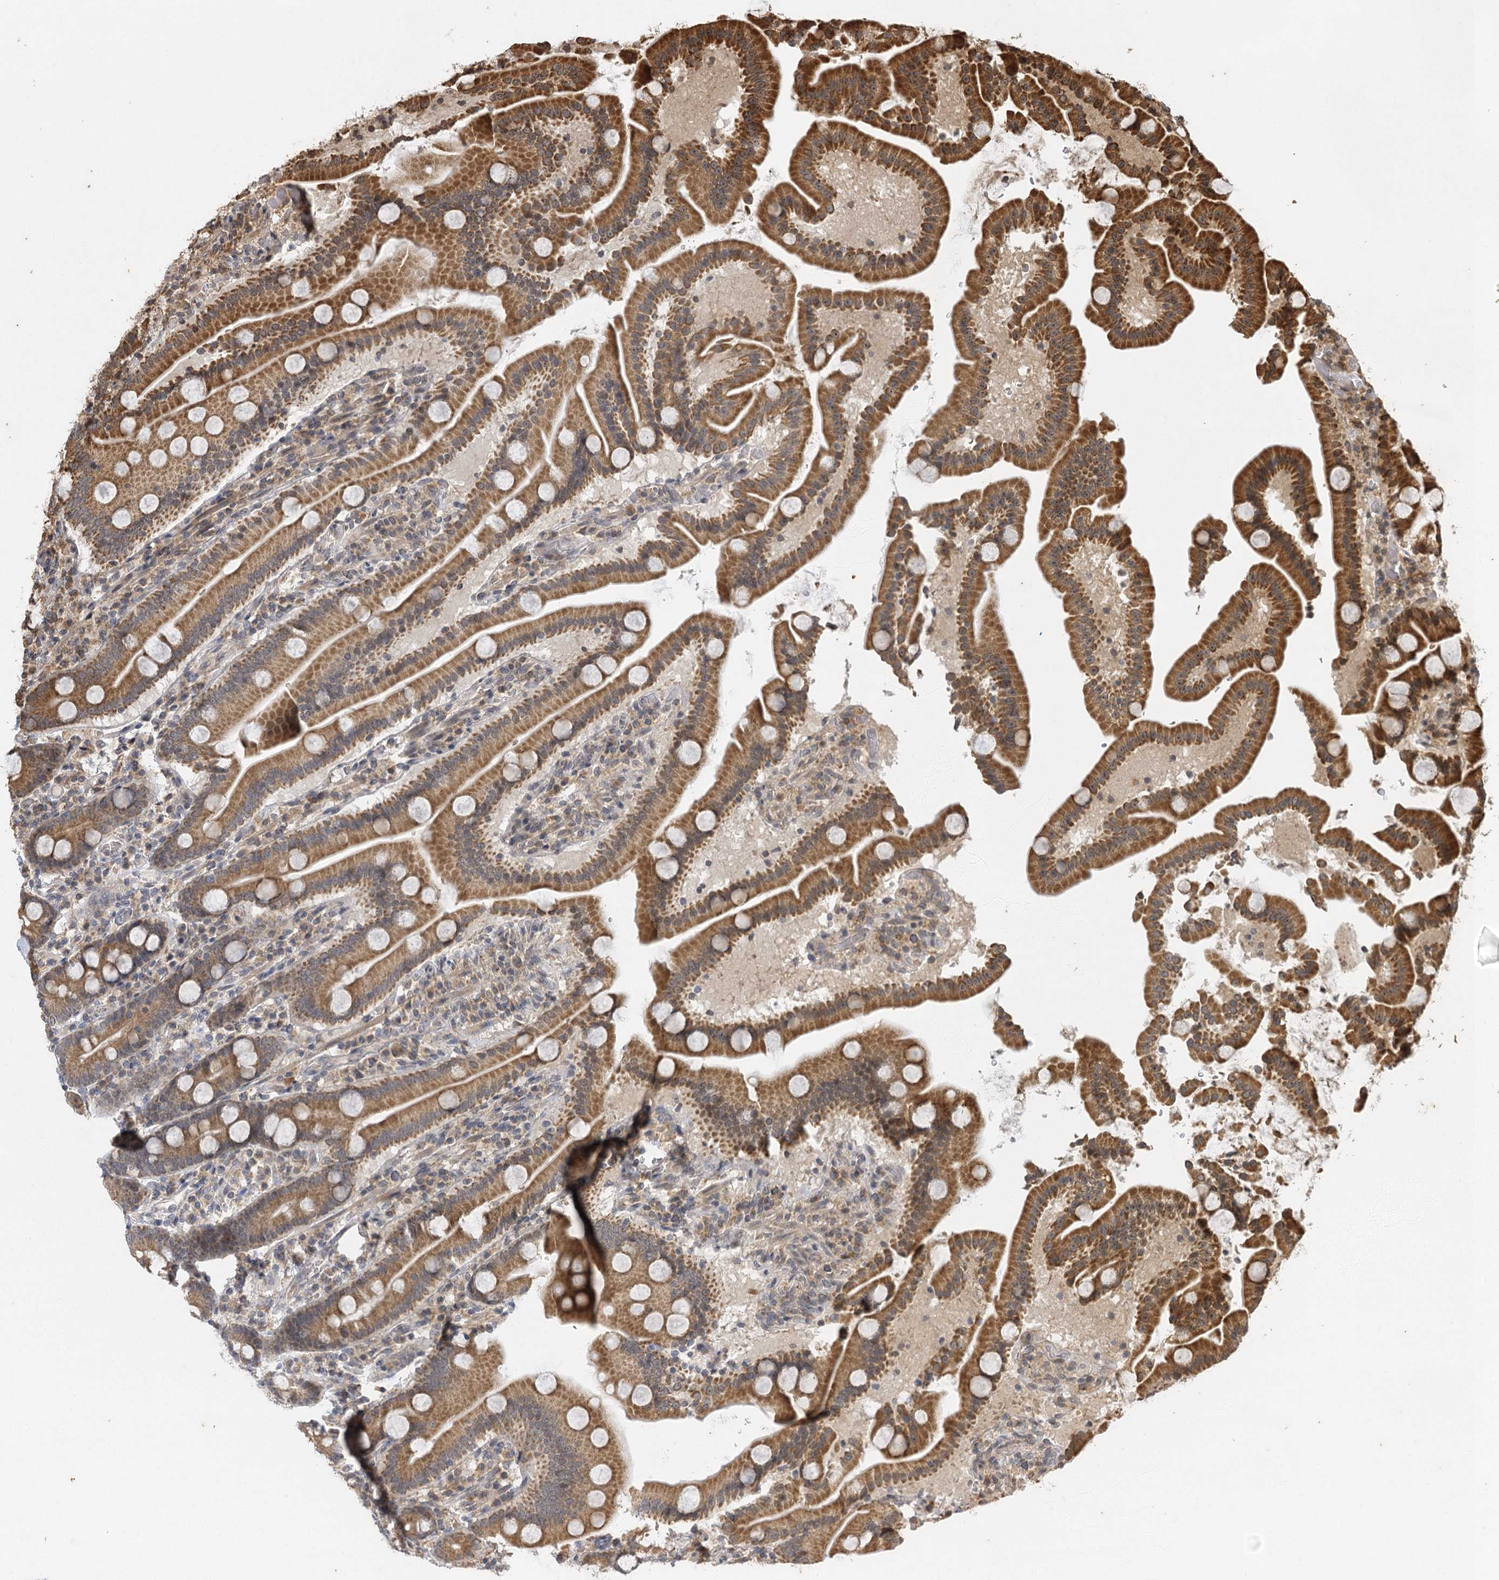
{"staining": {"intensity": "strong", "quantity": ">75%", "location": "cytoplasmic/membranous"}, "tissue": "duodenum", "cell_type": "Glandular cells", "image_type": "normal", "snomed": [{"axis": "morphology", "description": "Normal tissue, NOS"}, {"axis": "topography", "description": "Duodenum"}], "caption": "High-power microscopy captured an immunohistochemistry micrograph of unremarkable duodenum, revealing strong cytoplasmic/membranous staining in about >75% of glandular cells.", "gene": "IL11RA", "patient": {"sex": "male", "age": 55}}